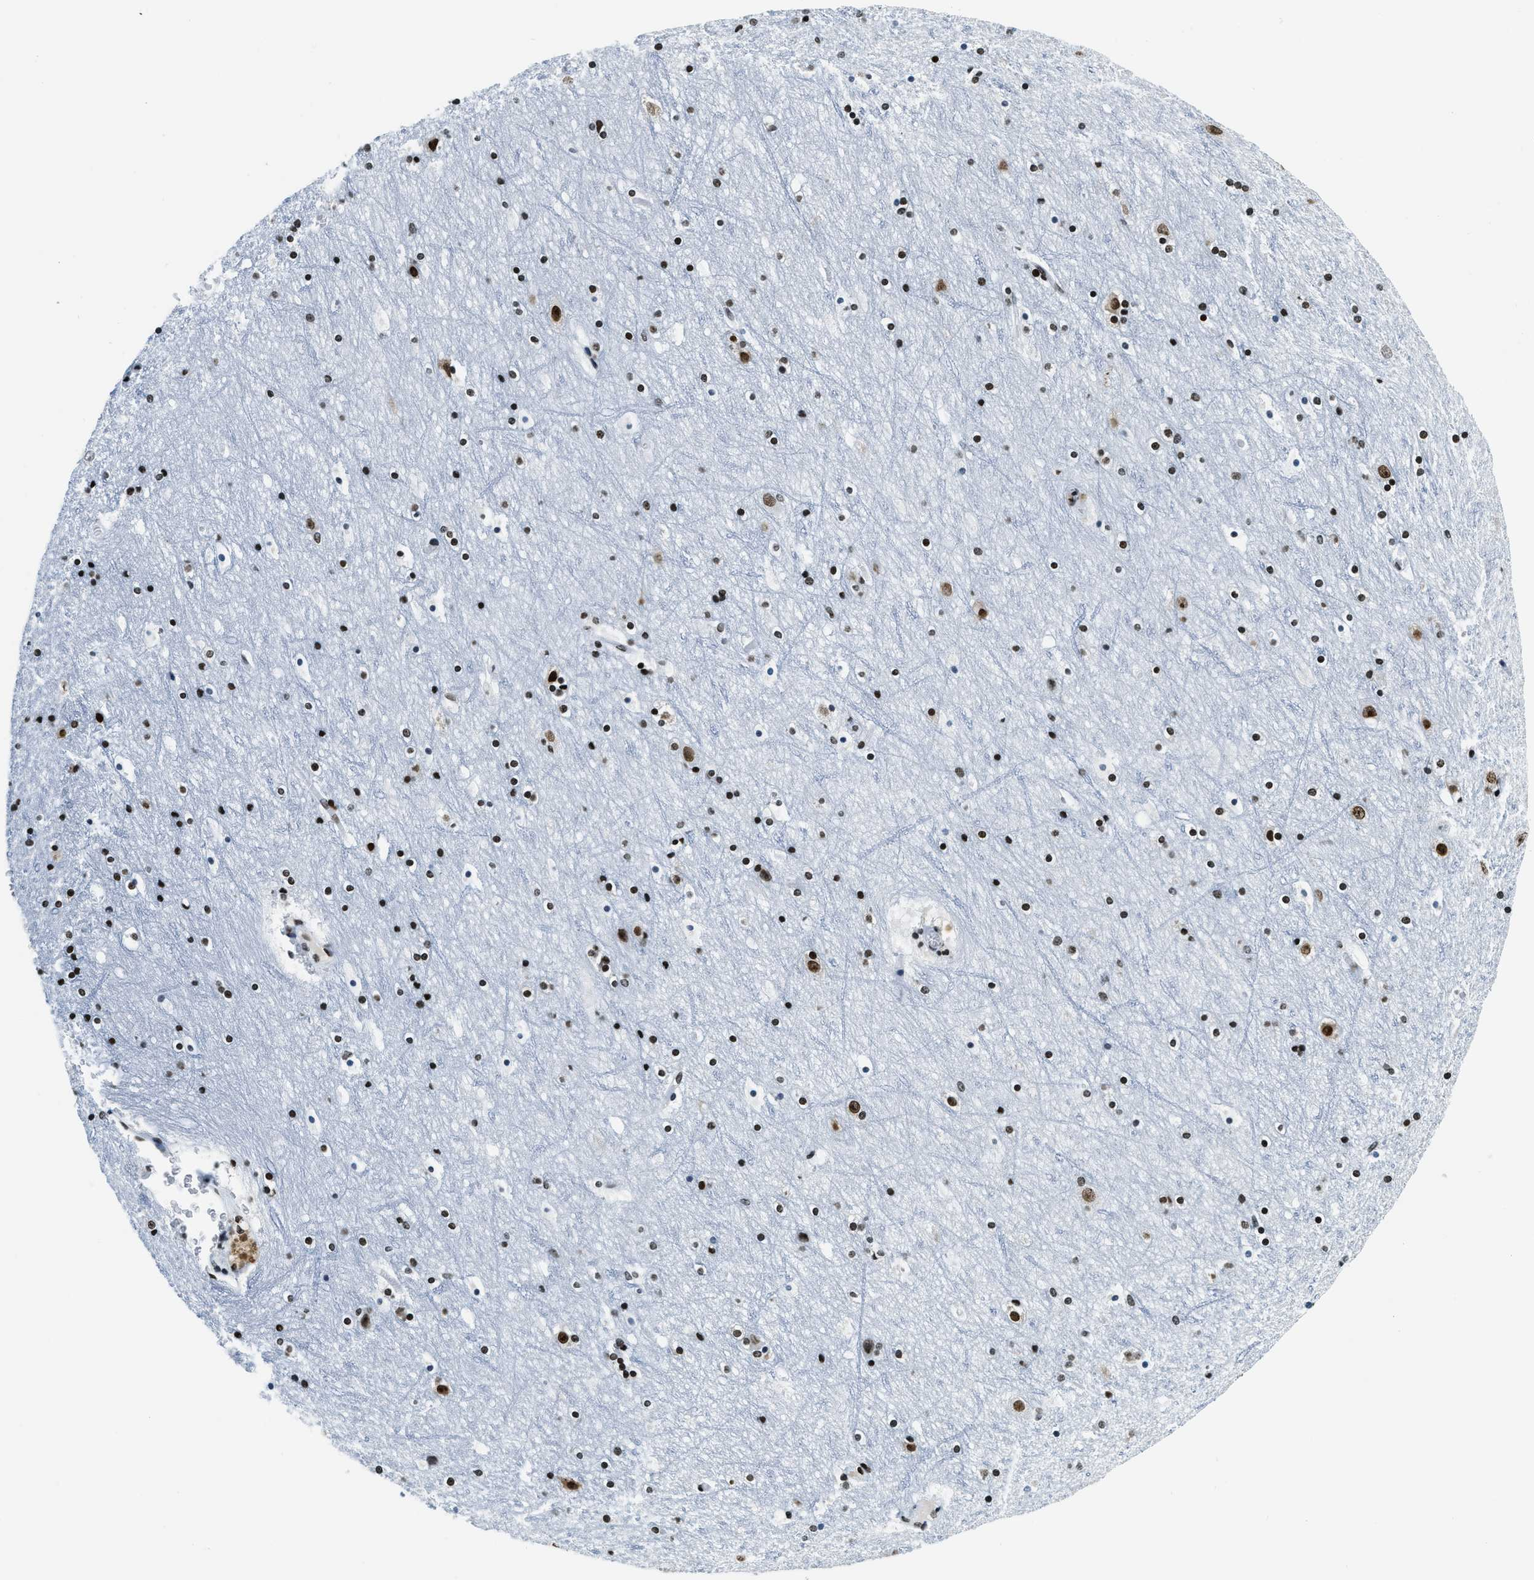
{"staining": {"intensity": "negative", "quantity": "none", "location": "none"}, "tissue": "cerebral cortex", "cell_type": "Endothelial cells", "image_type": "normal", "snomed": [{"axis": "morphology", "description": "Normal tissue, NOS"}, {"axis": "topography", "description": "Cerebral cortex"}], "caption": "The micrograph shows no staining of endothelial cells in normal cerebral cortex.", "gene": "TOP1", "patient": {"sex": "male", "age": 45}}